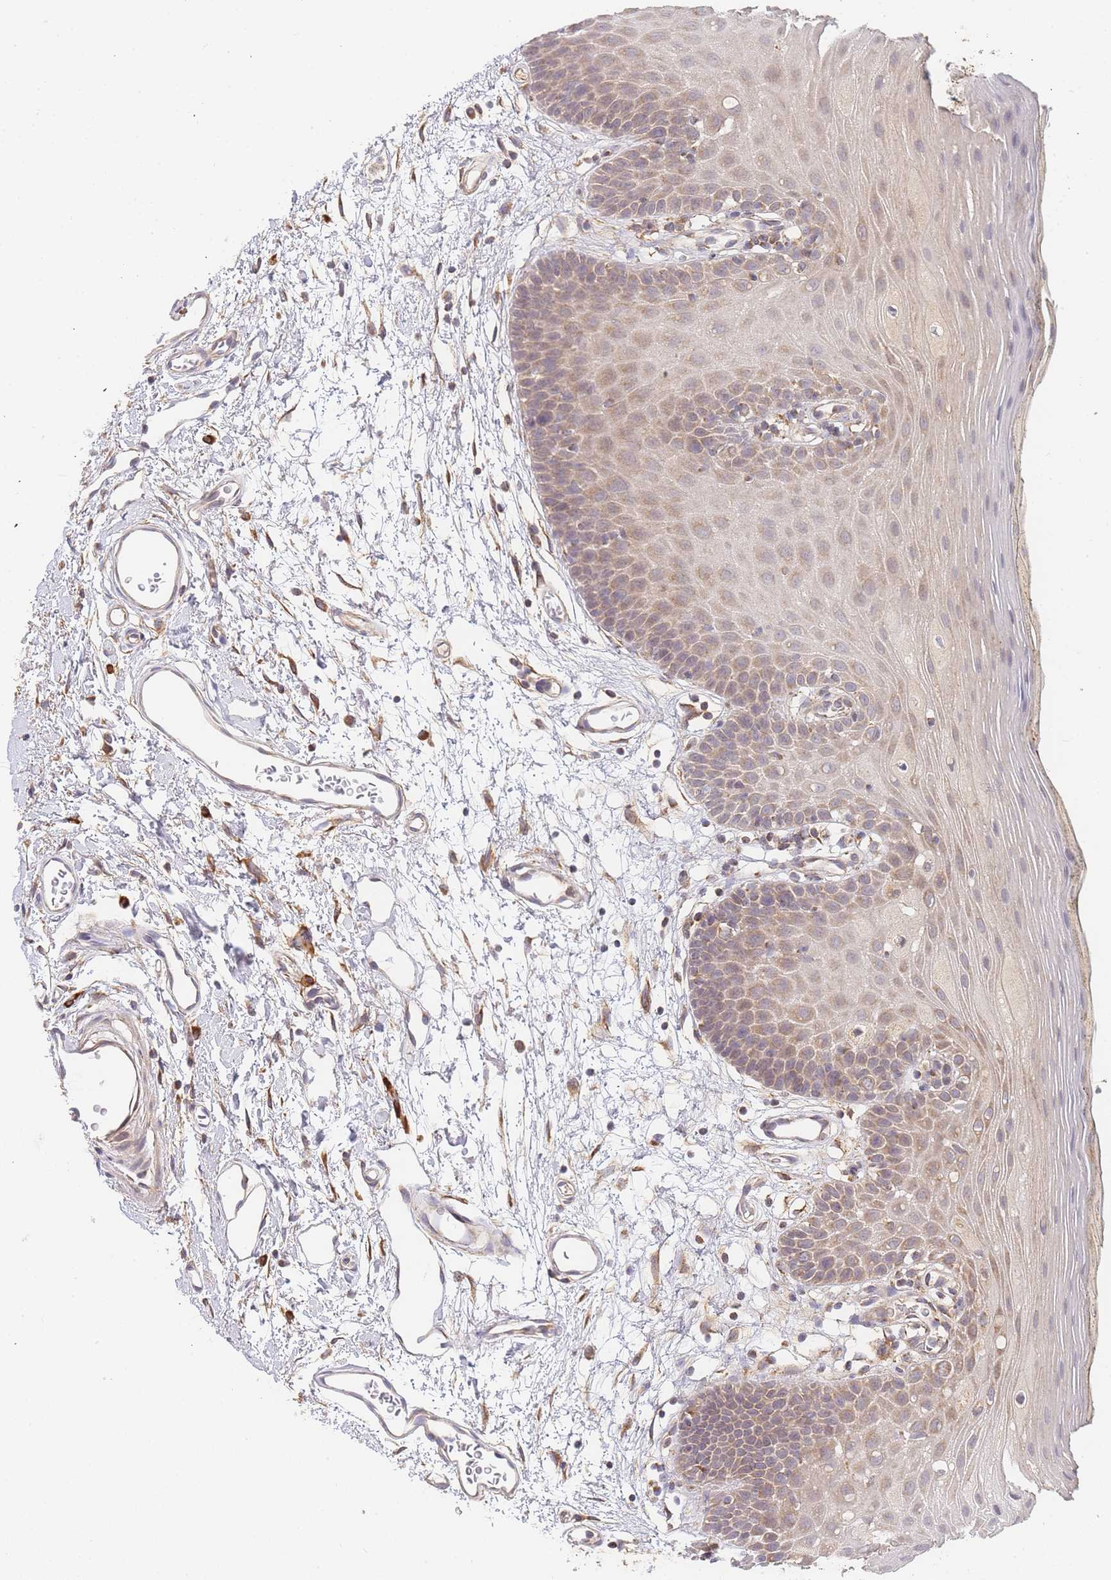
{"staining": {"intensity": "moderate", "quantity": ">75%", "location": "cytoplasmic/membranous"}, "tissue": "oral mucosa", "cell_type": "Squamous epithelial cells", "image_type": "normal", "snomed": [{"axis": "morphology", "description": "Normal tissue, NOS"}, {"axis": "topography", "description": "Oral tissue"}, {"axis": "topography", "description": "Tounge, NOS"}], "caption": "High-power microscopy captured an immunohistochemistry micrograph of normal oral mucosa, revealing moderate cytoplasmic/membranous staining in about >75% of squamous epithelial cells.", "gene": "ADCY9", "patient": {"sex": "female", "age": 81}}